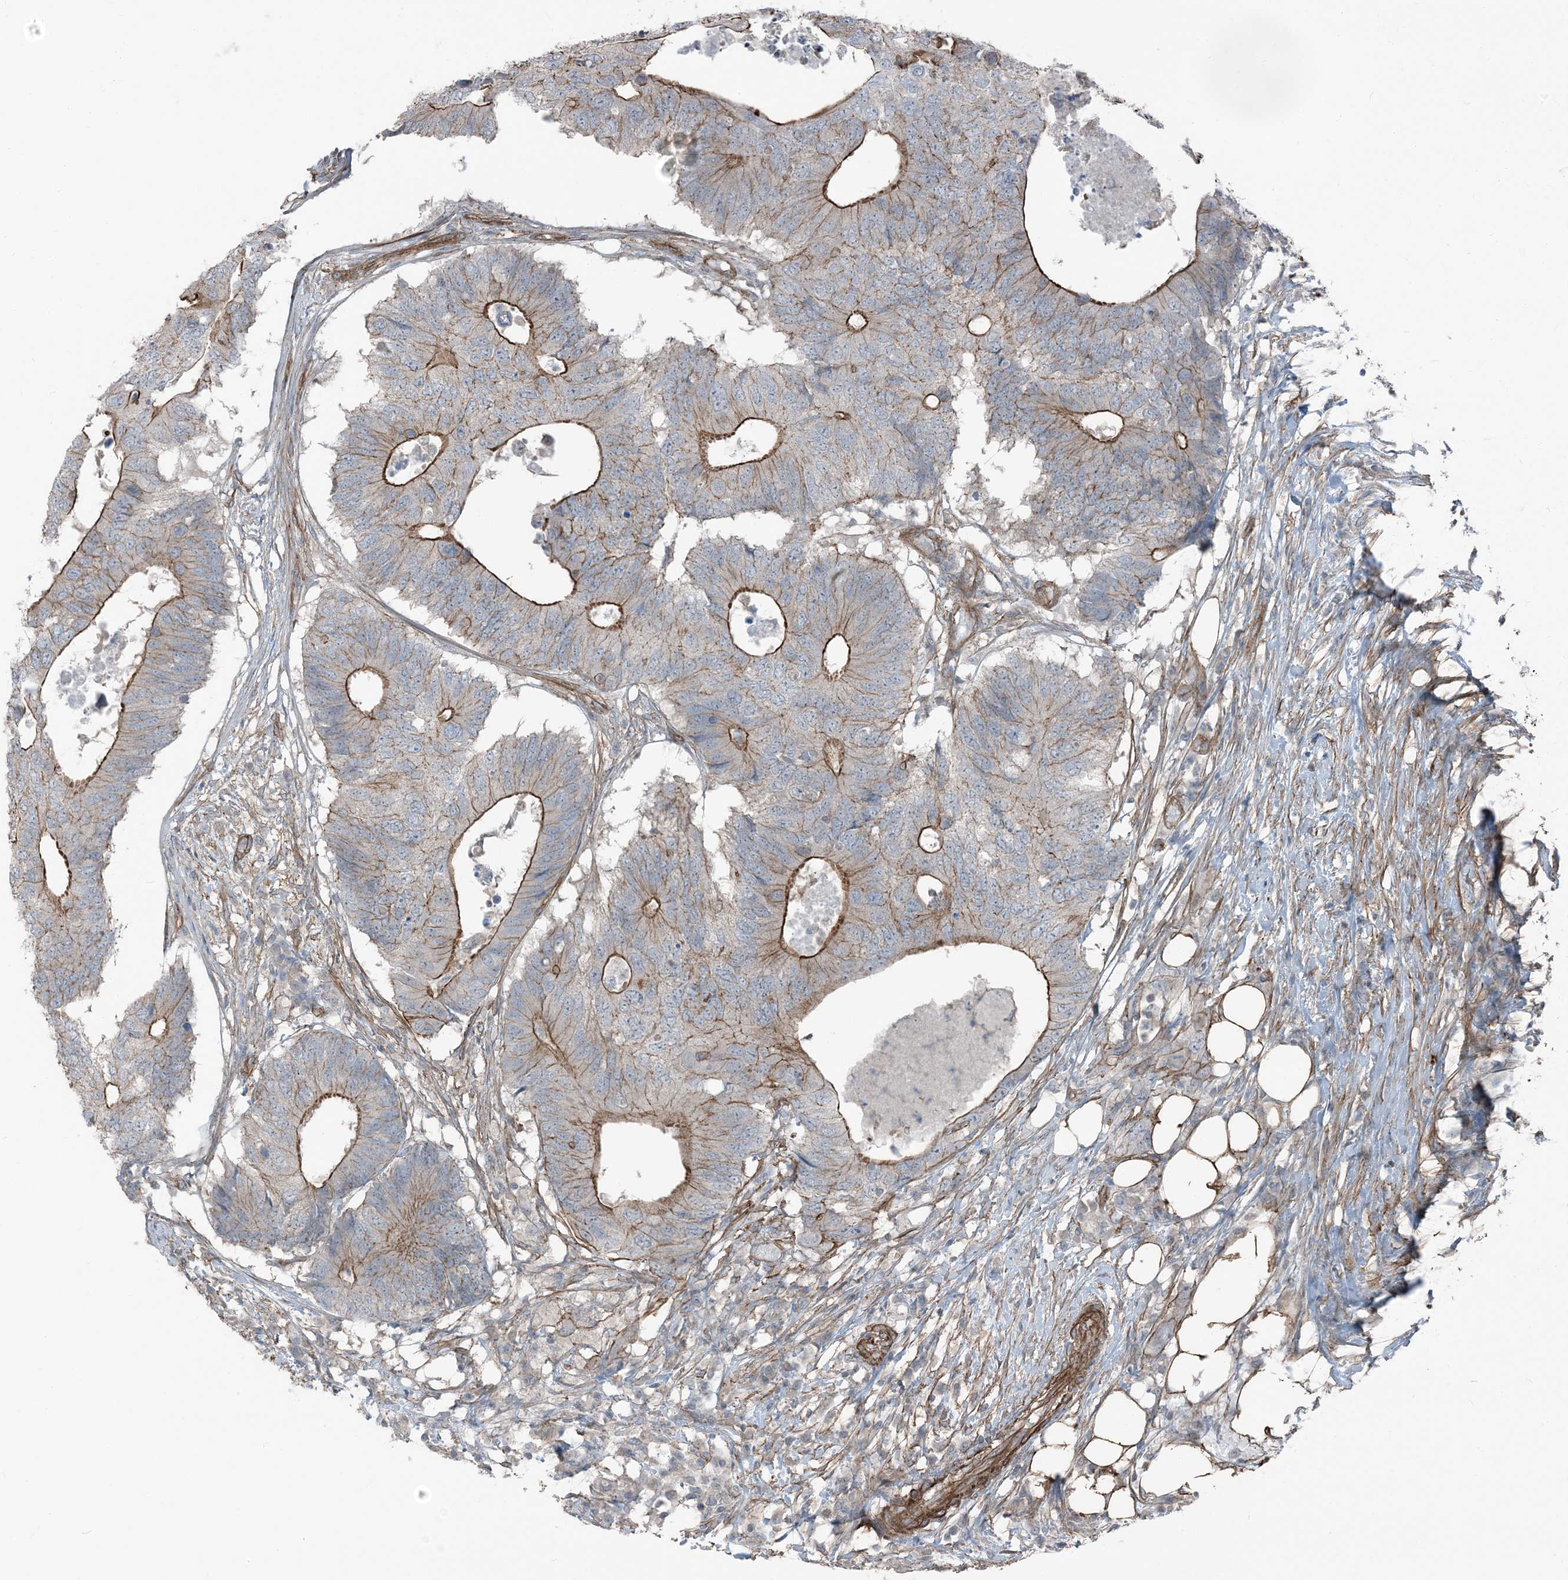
{"staining": {"intensity": "strong", "quantity": "25%-75%", "location": "cytoplasmic/membranous"}, "tissue": "colorectal cancer", "cell_type": "Tumor cells", "image_type": "cancer", "snomed": [{"axis": "morphology", "description": "Adenocarcinoma, NOS"}, {"axis": "topography", "description": "Colon"}], "caption": "Immunohistochemistry (IHC) of adenocarcinoma (colorectal) displays high levels of strong cytoplasmic/membranous expression in about 25%-75% of tumor cells.", "gene": "ZFP90", "patient": {"sex": "male", "age": 71}}